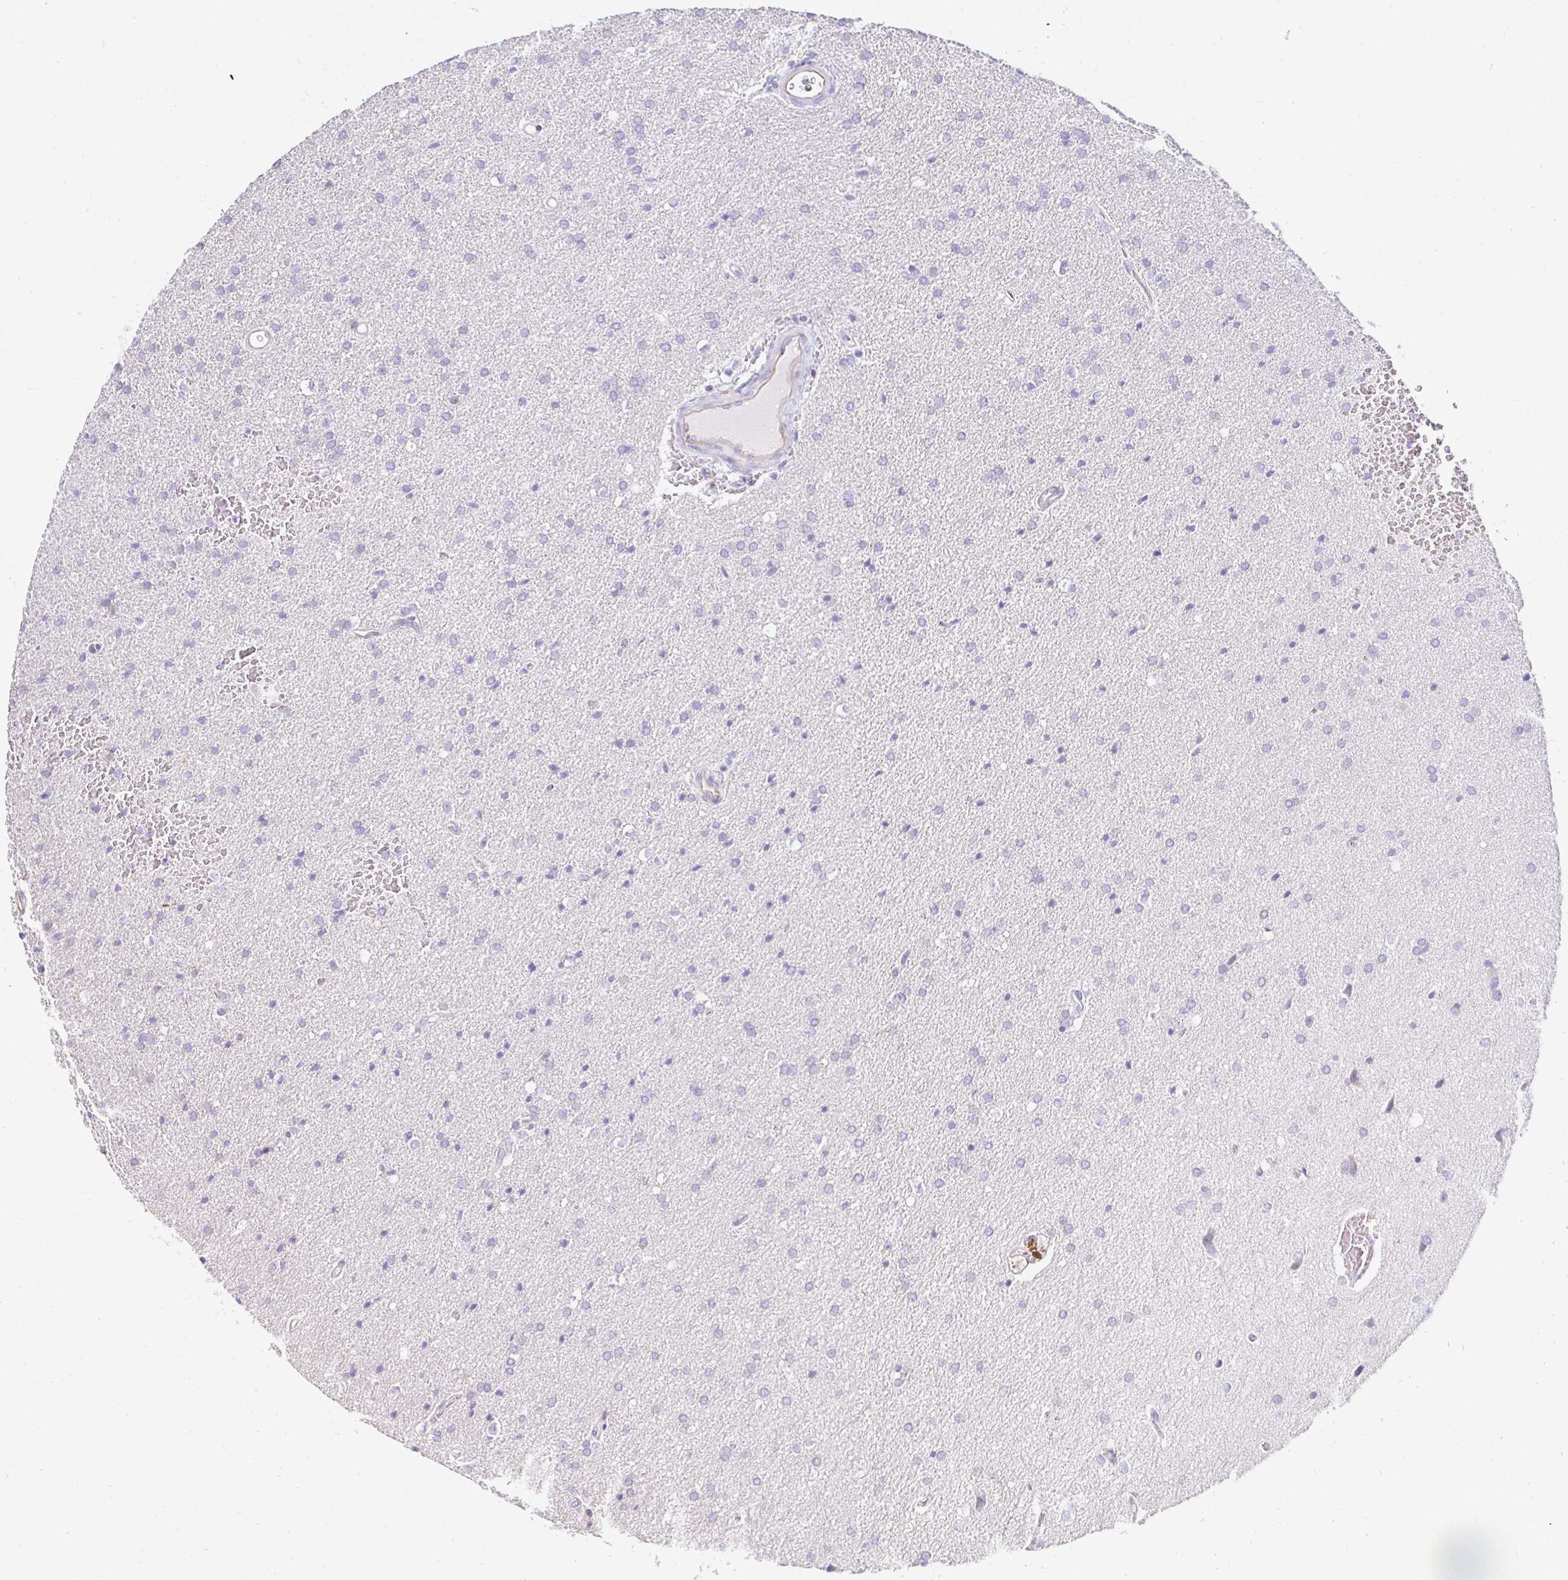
{"staining": {"intensity": "negative", "quantity": "none", "location": "none"}, "tissue": "glioma", "cell_type": "Tumor cells", "image_type": "cancer", "snomed": [{"axis": "morphology", "description": "Glioma, malignant, Low grade"}, {"axis": "topography", "description": "Brain"}], "caption": "An image of human glioma is negative for staining in tumor cells.", "gene": "CAPSL", "patient": {"sex": "female", "age": 34}}